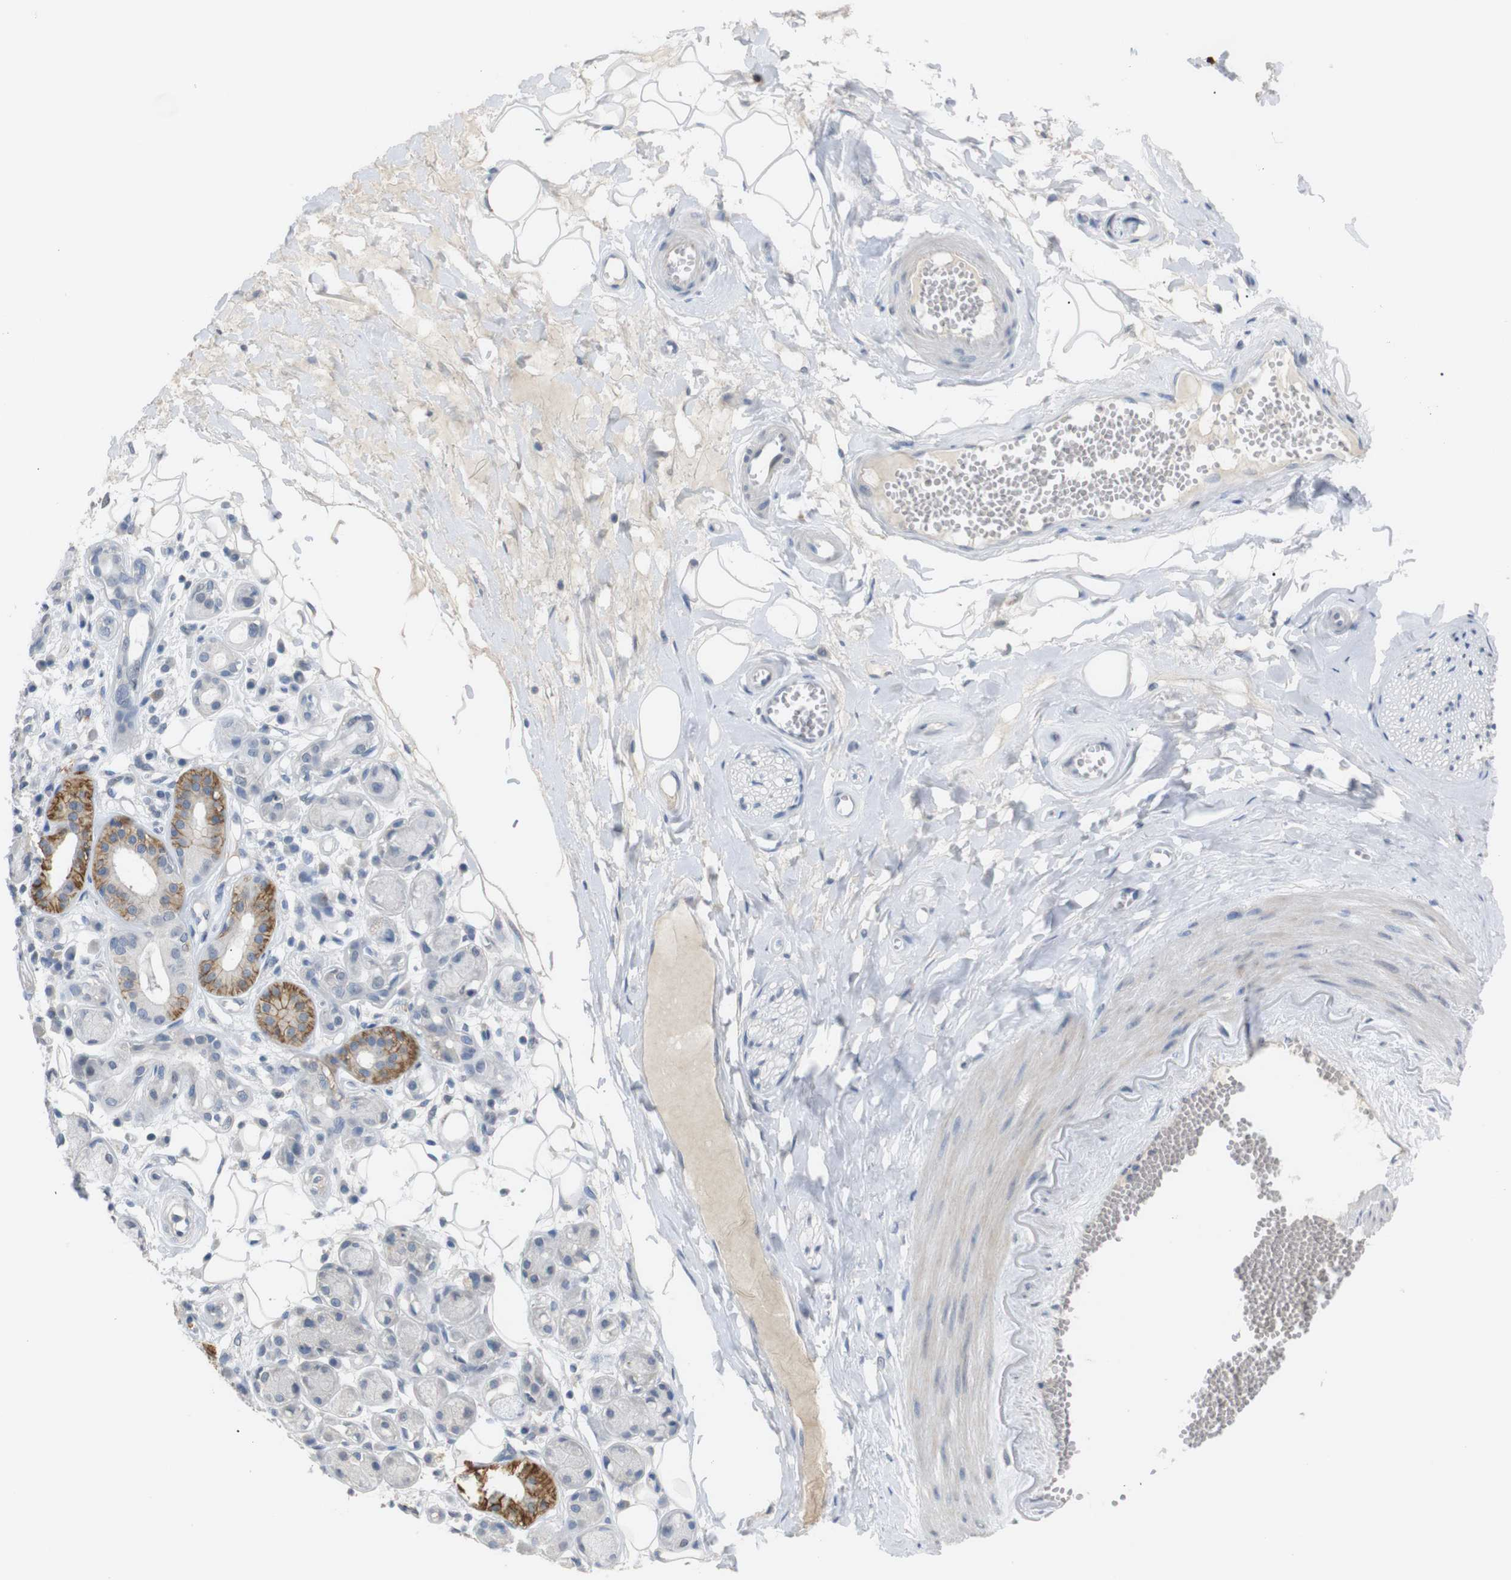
{"staining": {"intensity": "negative", "quantity": "none", "location": "none"}, "tissue": "adipose tissue", "cell_type": "Adipocytes", "image_type": "normal", "snomed": [{"axis": "morphology", "description": "Normal tissue, NOS"}, {"axis": "morphology", "description": "Inflammation, NOS"}, {"axis": "topography", "description": "Salivary gland"}, {"axis": "topography", "description": "Peripheral nerve tissue"}], "caption": "The image reveals no significant expression in adipocytes of adipose tissue. Brightfield microscopy of IHC stained with DAB (brown) and hematoxylin (blue), captured at high magnification.", "gene": "CHRM5", "patient": {"sex": "female", "age": 75}}